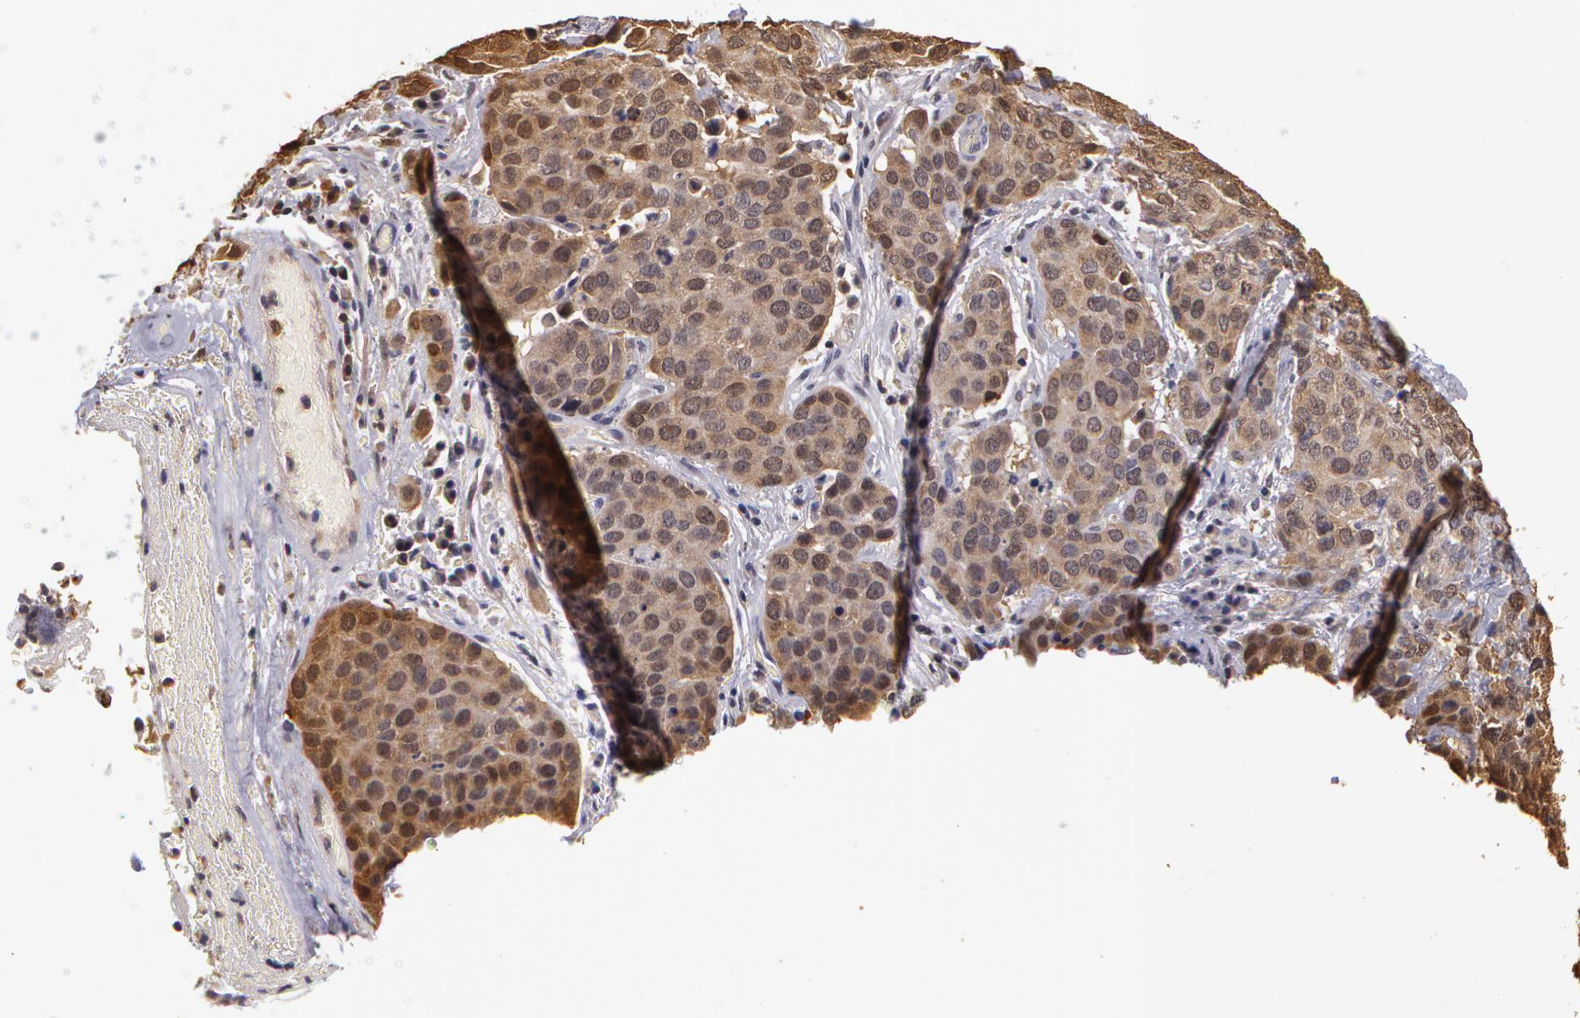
{"staining": {"intensity": "moderate", "quantity": ">75%", "location": "cytoplasmic/membranous"}, "tissue": "cervical cancer", "cell_type": "Tumor cells", "image_type": "cancer", "snomed": [{"axis": "morphology", "description": "Squamous cell carcinoma, NOS"}, {"axis": "topography", "description": "Cervix"}], "caption": "Immunohistochemistry (IHC) histopathology image of neoplastic tissue: cervical cancer (squamous cell carcinoma) stained using immunohistochemistry (IHC) displays medium levels of moderate protein expression localized specifically in the cytoplasmic/membranous of tumor cells, appearing as a cytoplasmic/membranous brown color.", "gene": "AHSA1", "patient": {"sex": "female", "age": 54}}